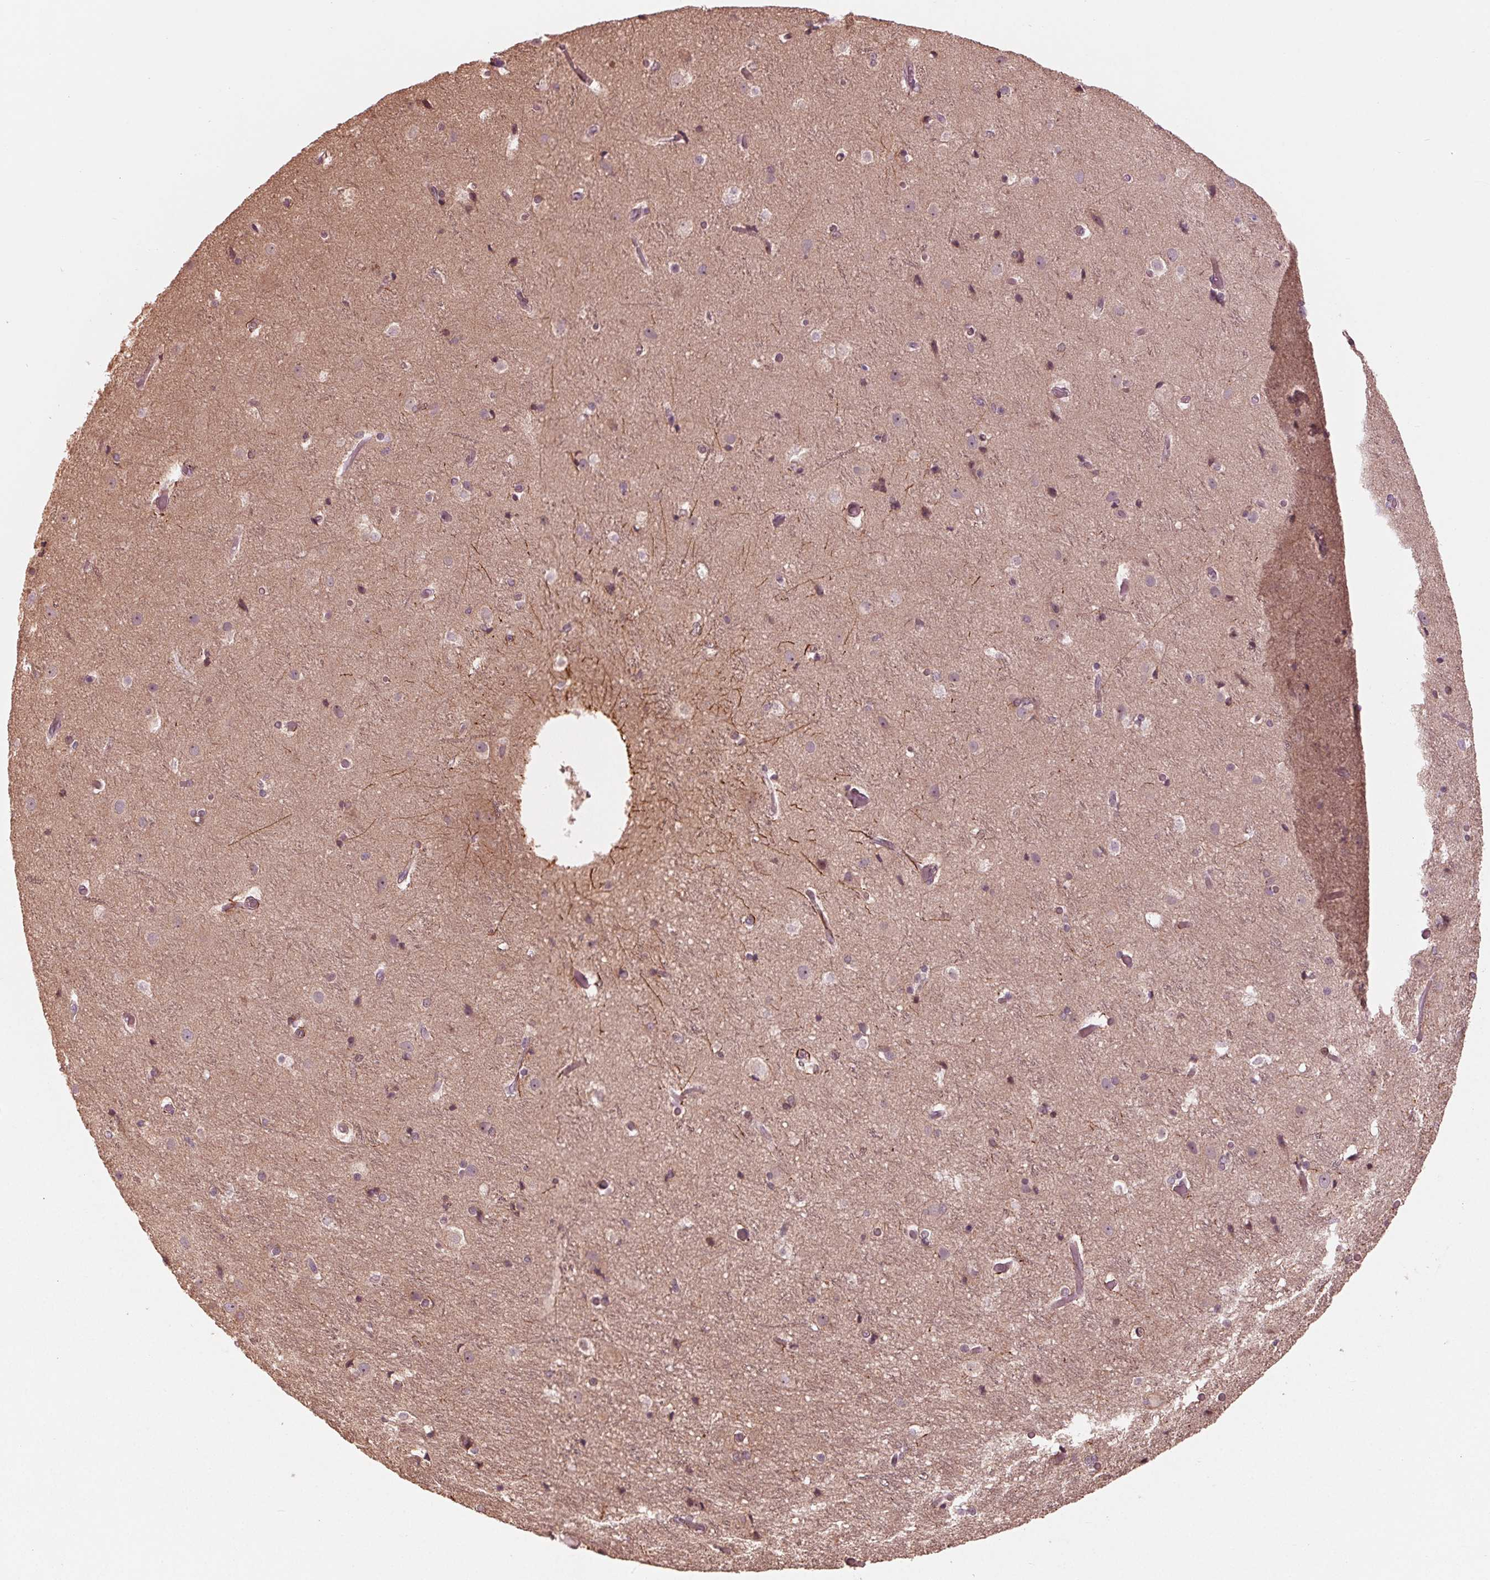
{"staining": {"intensity": "weak", "quantity": "<25%", "location": "cytoplasmic/membranous"}, "tissue": "cerebral cortex", "cell_type": "Endothelial cells", "image_type": "normal", "snomed": [{"axis": "morphology", "description": "Normal tissue, NOS"}, {"axis": "topography", "description": "Cerebral cortex"}], "caption": "This photomicrograph is of normal cerebral cortex stained with immunohistochemistry (IHC) to label a protein in brown with the nuclei are counter-stained blue. There is no expression in endothelial cells.", "gene": "CMIP", "patient": {"sex": "female", "age": 52}}